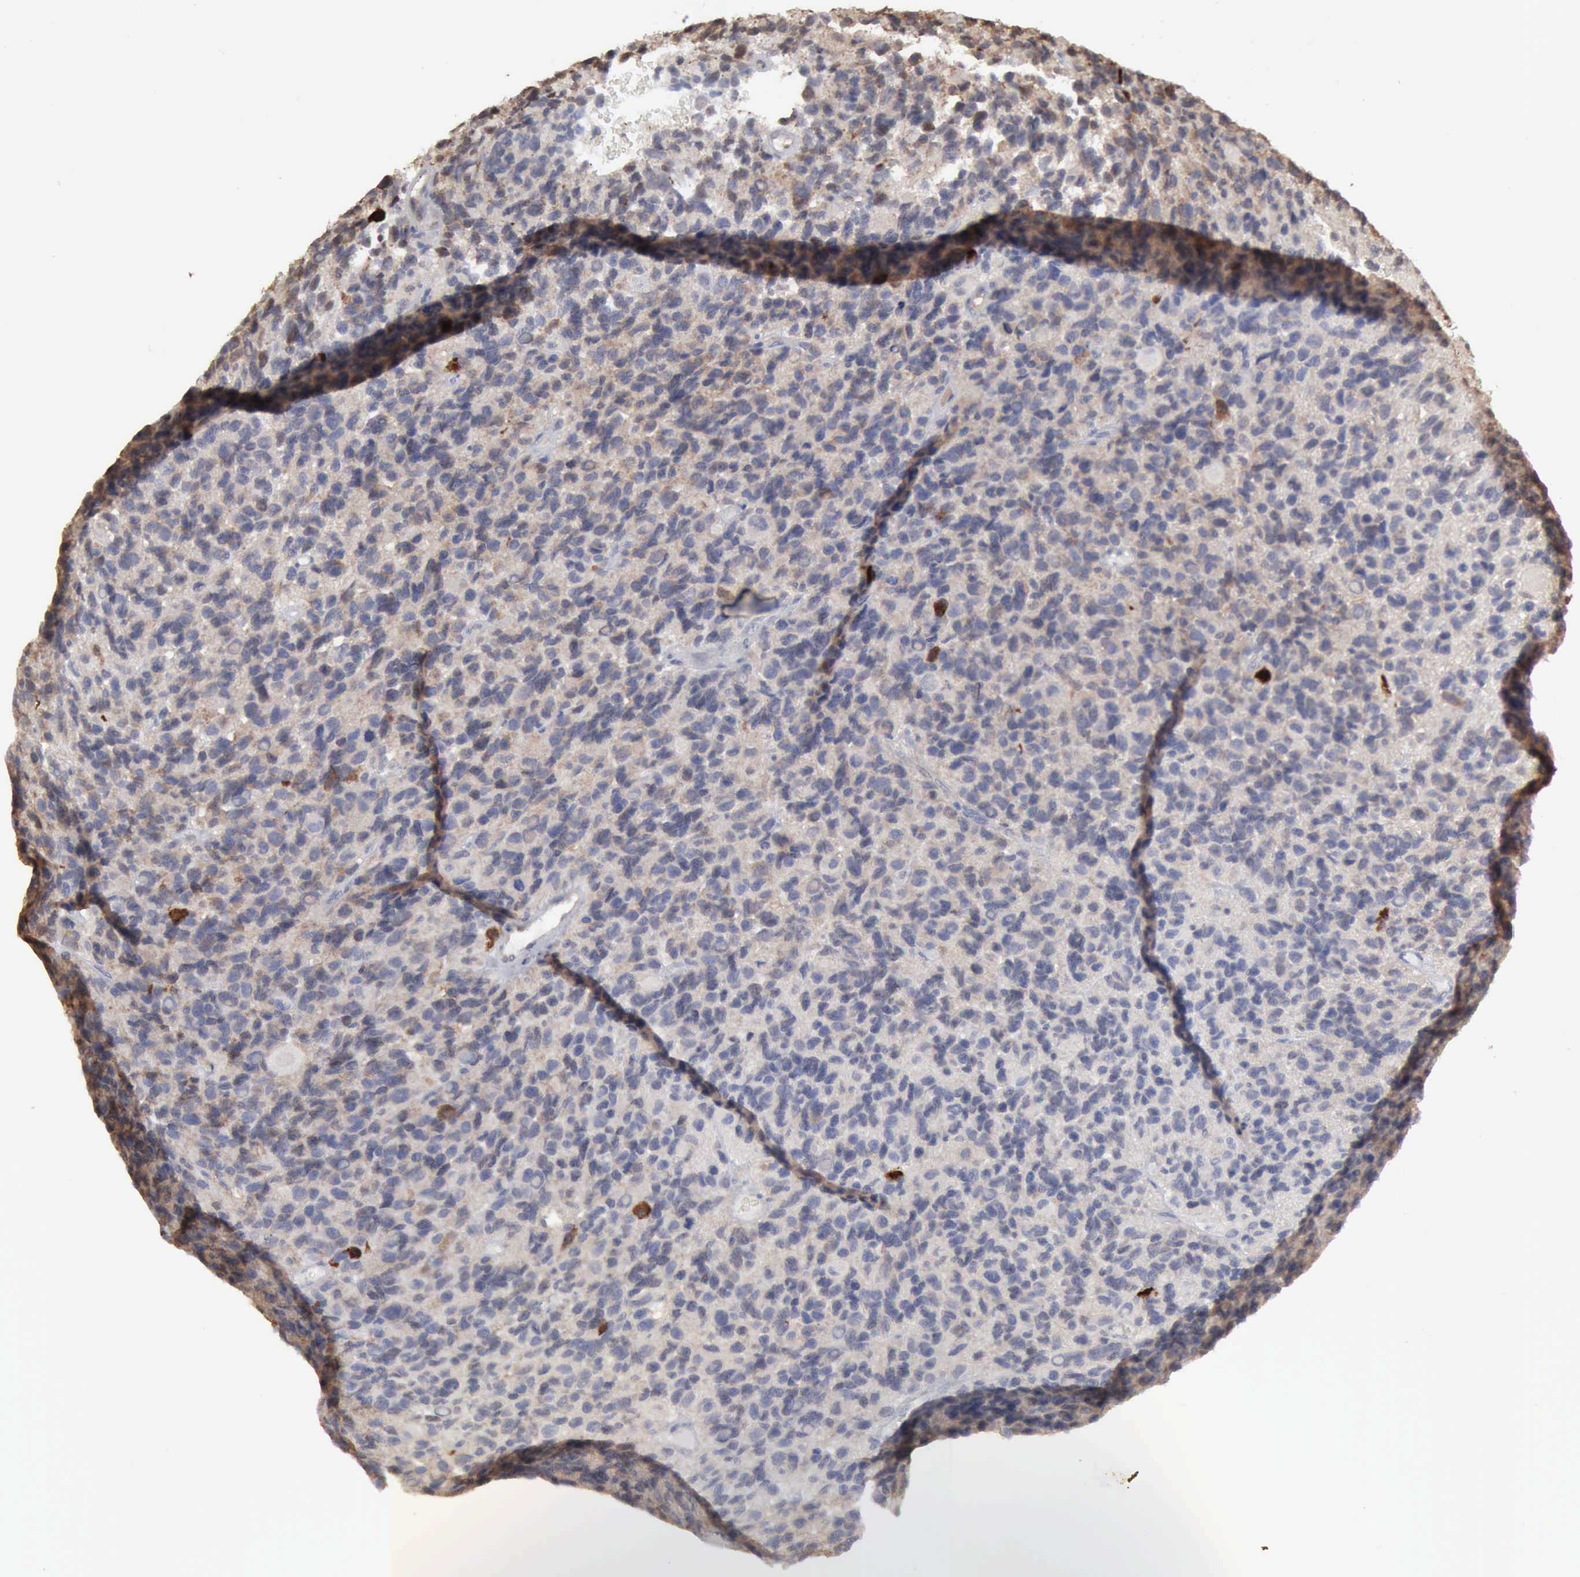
{"staining": {"intensity": "negative", "quantity": "none", "location": "none"}, "tissue": "glioma", "cell_type": "Tumor cells", "image_type": "cancer", "snomed": [{"axis": "morphology", "description": "Glioma, malignant, High grade"}, {"axis": "topography", "description": "Brain"}], "caption": "DAB immunohistochemical staining of malignant glioma (high-grade) exhibits no significant positivity in tumor cells.", "gene": "STAT1", "patient": {"sex": "male", "age": 77}}